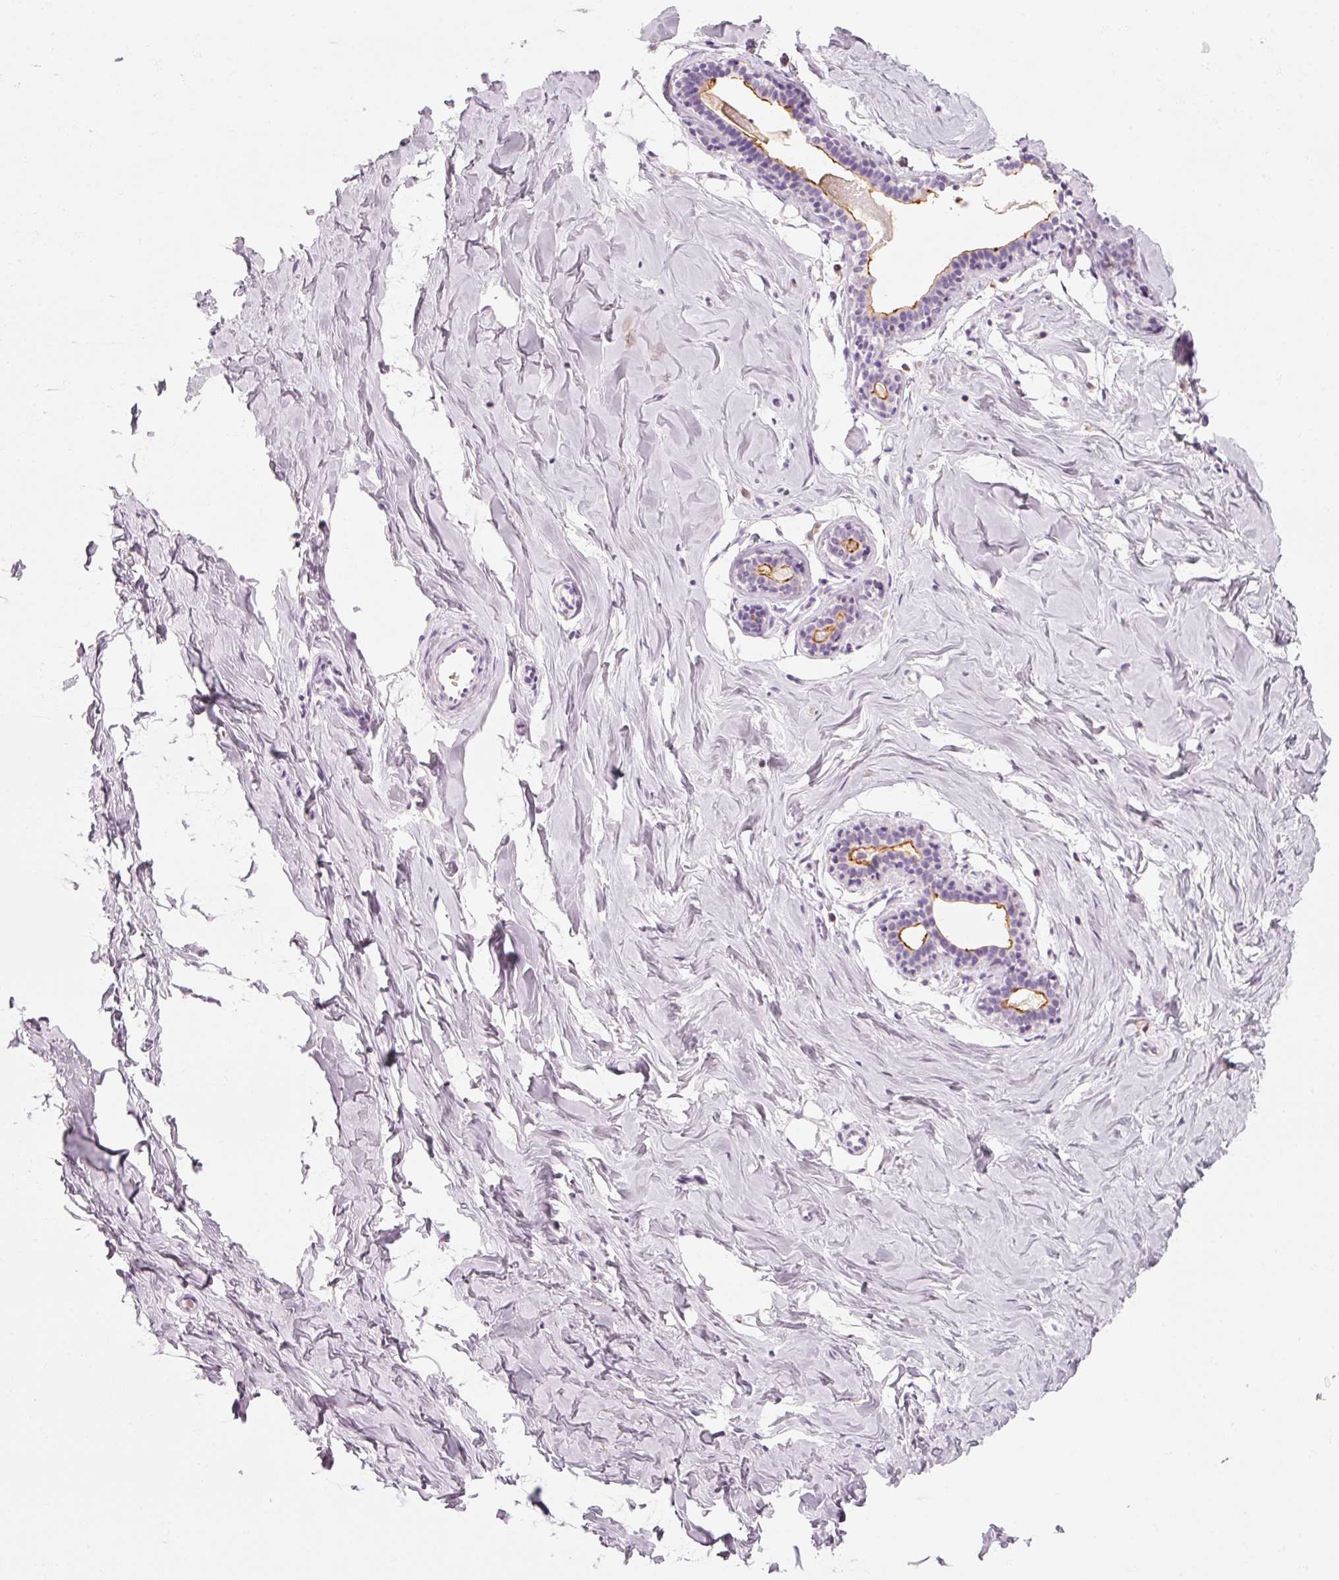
{"staining": {"intensity": "negative", "quantity": "none", "location": "none"}, "tissue": "breast", "cell_type": "Adipocytes", "image_type": "normal", "snomed": [{"axis": "morphology", "description": "Normal tissue, NOS"}, {"axis": "topography", "description": "Breast"}], "caption": "Adipocytes show no significant protein staining in benign breast. Brightfield microscopy of immunohistochemistry stained with DAB (brown) and hematoxylin (blue), captured at high magnification.", "gene": "OR8K1", "patient": {"sex": "female", "age": 23}}